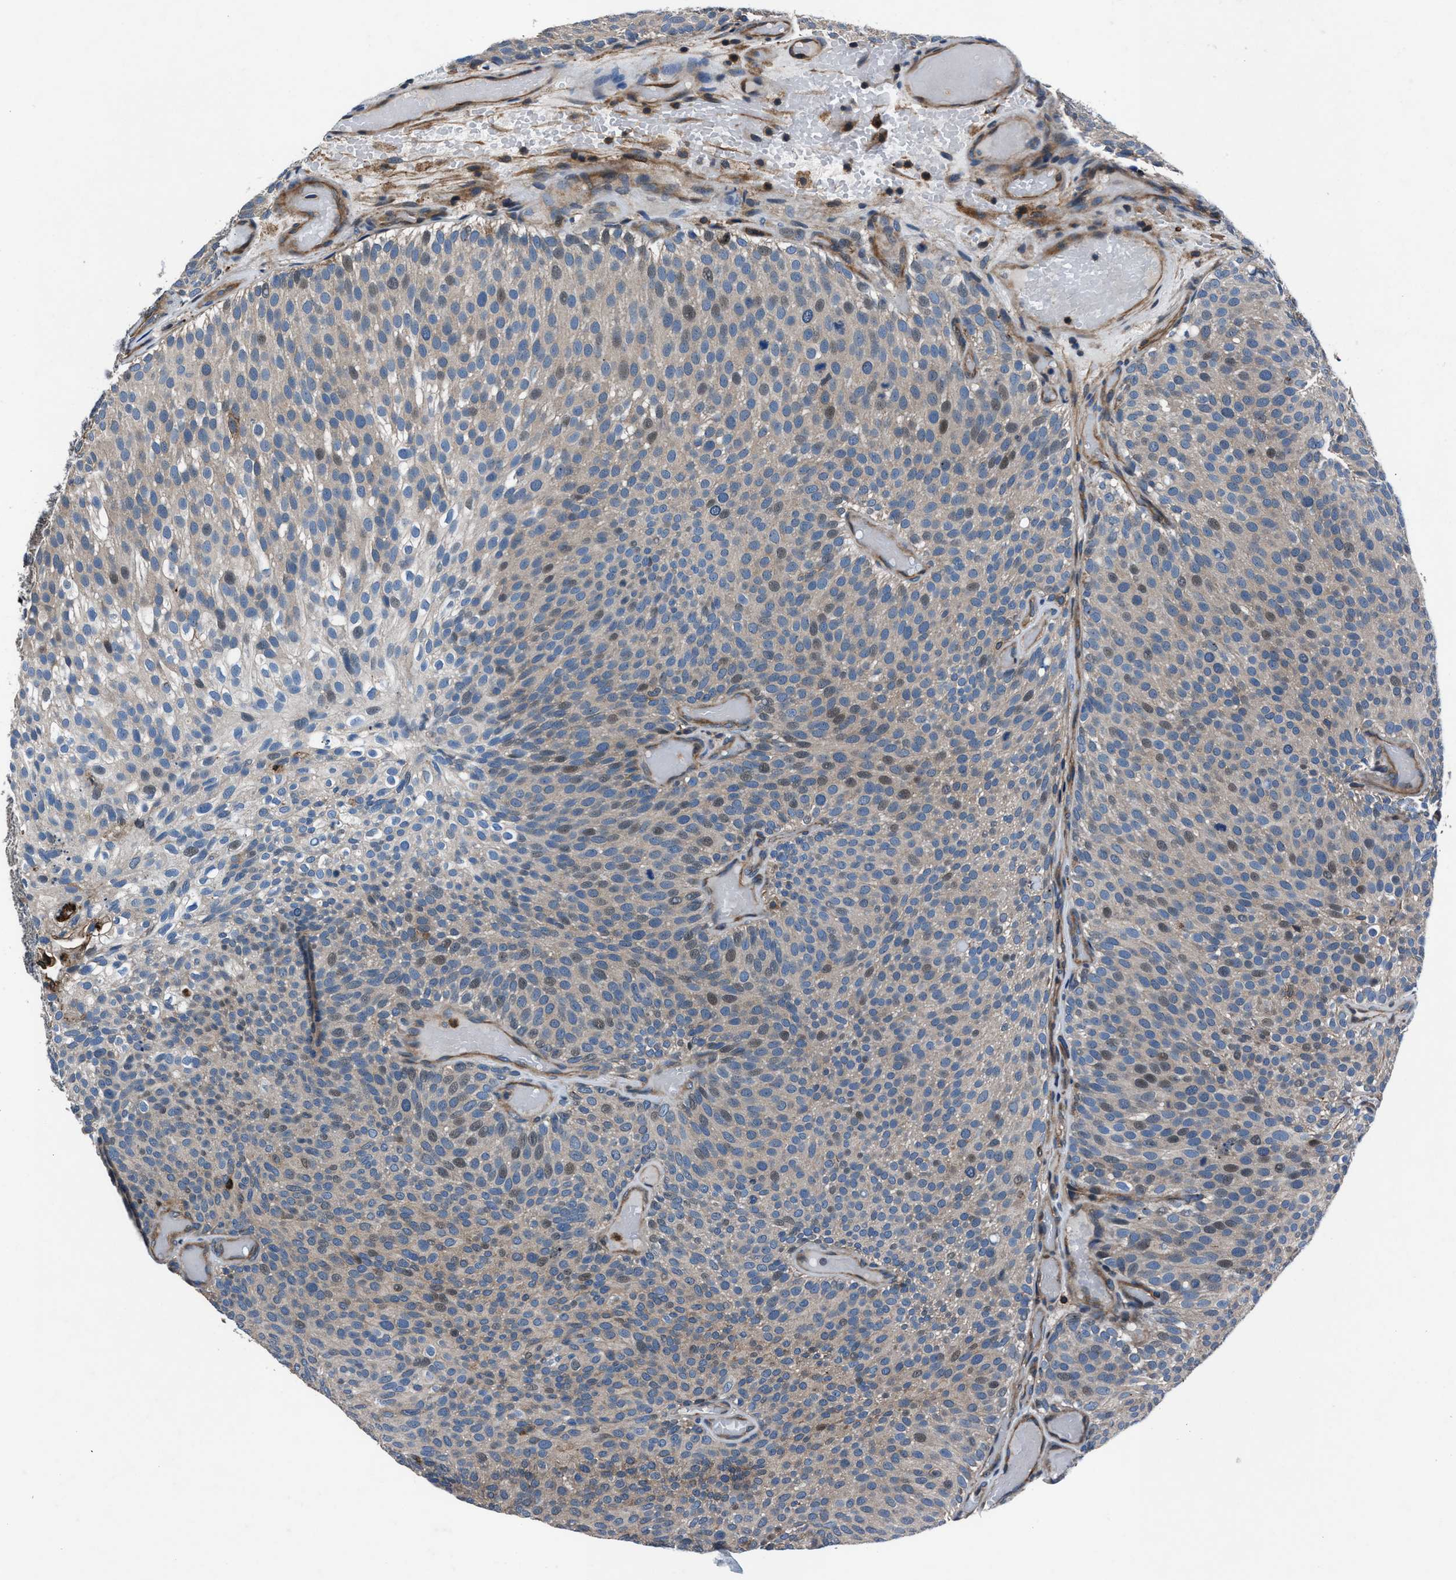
{"staining": {"intensity": "weak", "quantity": "<25%", "location": "nuclear"}, "tissue": "urothelial cancer", "cell_type": "Tumor cells", "image_type": "cancer", "snomed": [{"axis": "morphology", "description": "Urothelial carcinoma, Low grade"}, {"axis": "topography", "description": "Urinary bladder"}], "caption": "Histopathology image shows no significant protein positivity in tumor cells of urothelial cancer. (DAB (3,3'-diaminobenzidine) IHC with hematoxylin counter stain).", "gene": "MFSD11", "patient": {"sex": "male", "age": 78}}